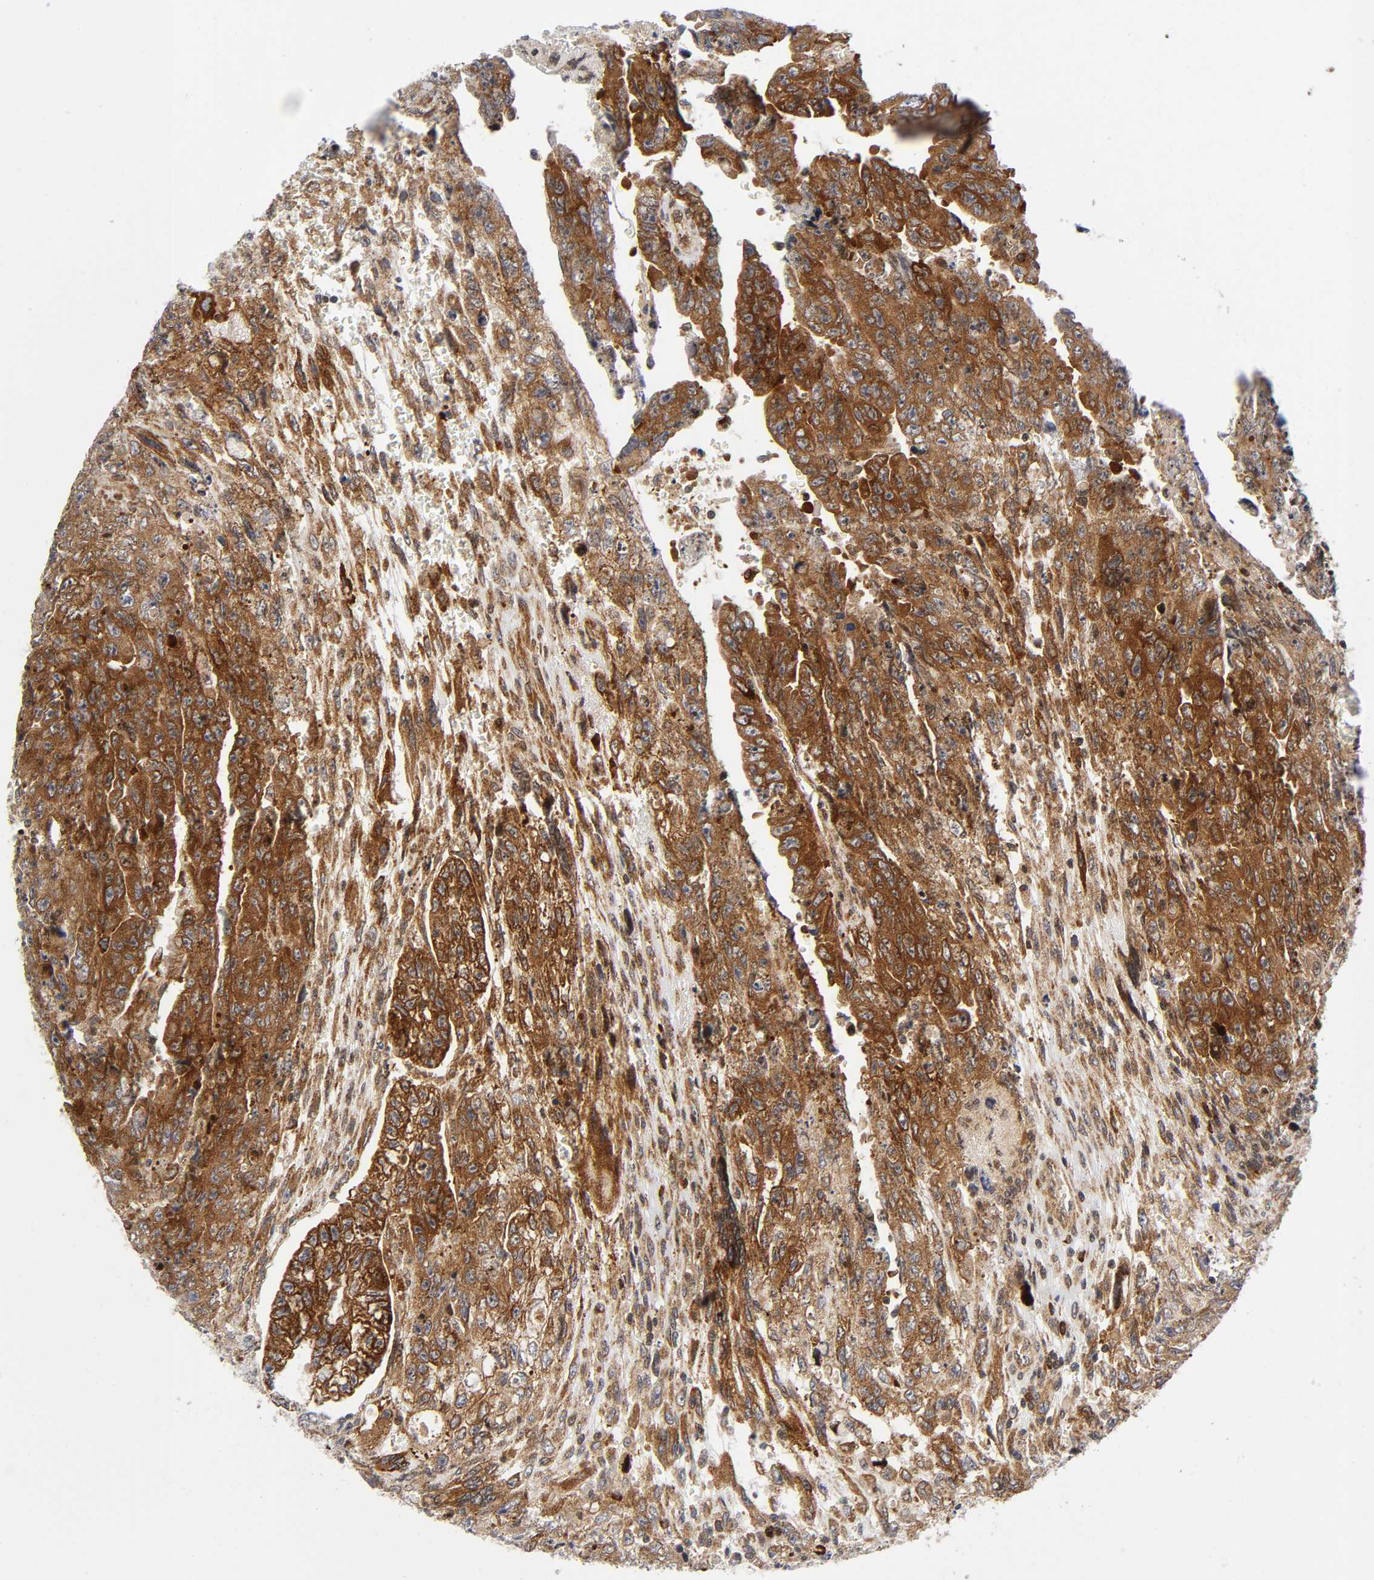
{"staining": {"intensity": "strong", "quantity": ">75%", "location": "cytoplasmic/membranous"}, "tissue": "testis cancer", "cell_type": "Tumor cells", "image_type": "cancer", "snomed": [{"axis": "morphology", "description": "Carcinoma, Embryonal, NOS"}, {"axis": "topography", "description": "Testis"}], "caption": "Immunohistochemical staining of human embryonal carcinoma (testis) reveals strong cytoplasmic/membranous protein staining in about >75% of tumor cells.", "gene": "EIF5", "patient": {"sex": "male", "age": 28}}